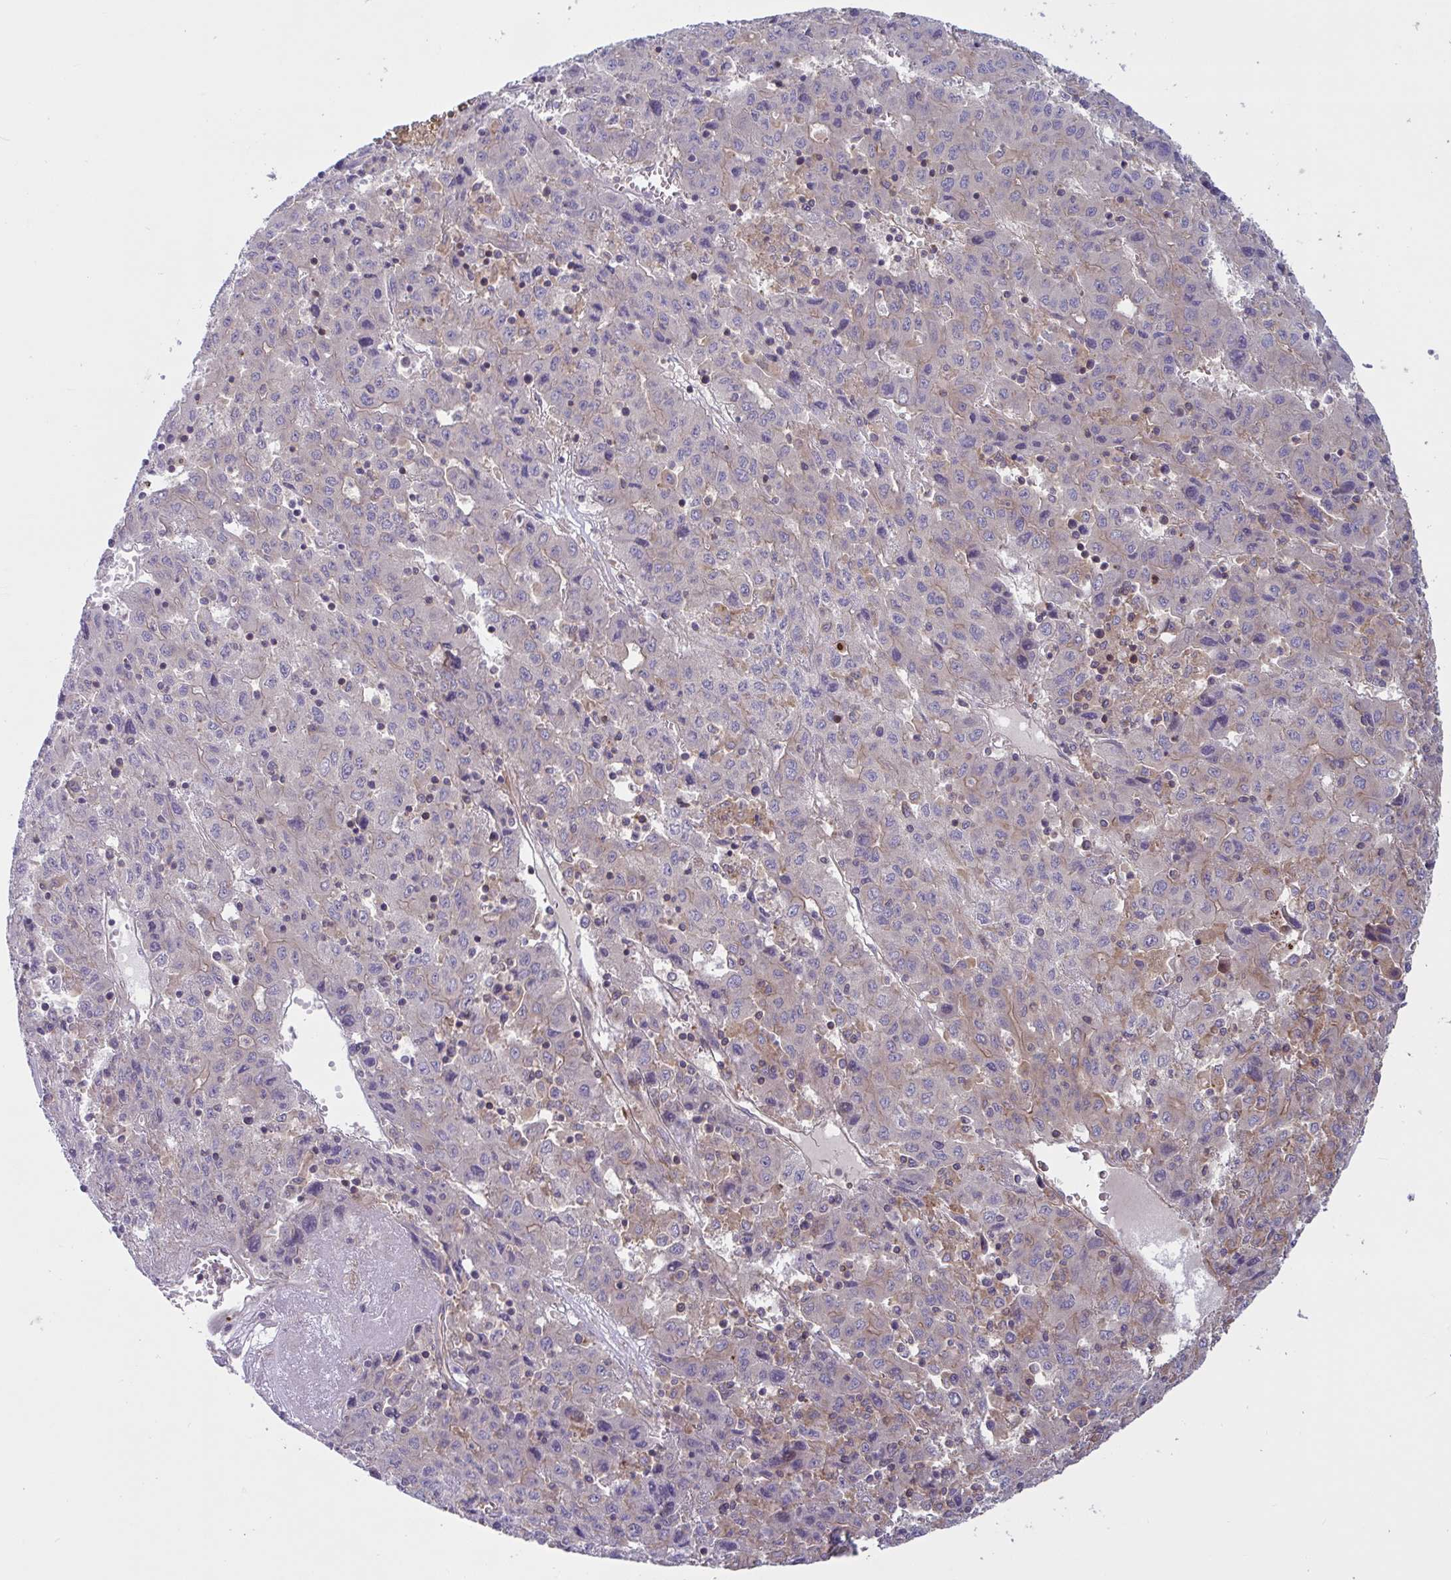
{"staining": {"intensity": "negative", "quantity": "none", "location": "none"}, "tissue": "liver cancer", "cell_type": "Tumor cells", "image_type": "cancer", "snomed": [{"axis": "morphology", "description": "Carcinoma, Hepatocellular, NOS"}, {"axis": "topography", "description": "Liver"}], "caption": "A high-resolution histopathology image shows immunohistochemistry staining of hepatocellular carcinoma (liver), which shows no significant positivity in tumor cells.", "gene": "TANK", "patient": {"sex": "female", "age": 53}}